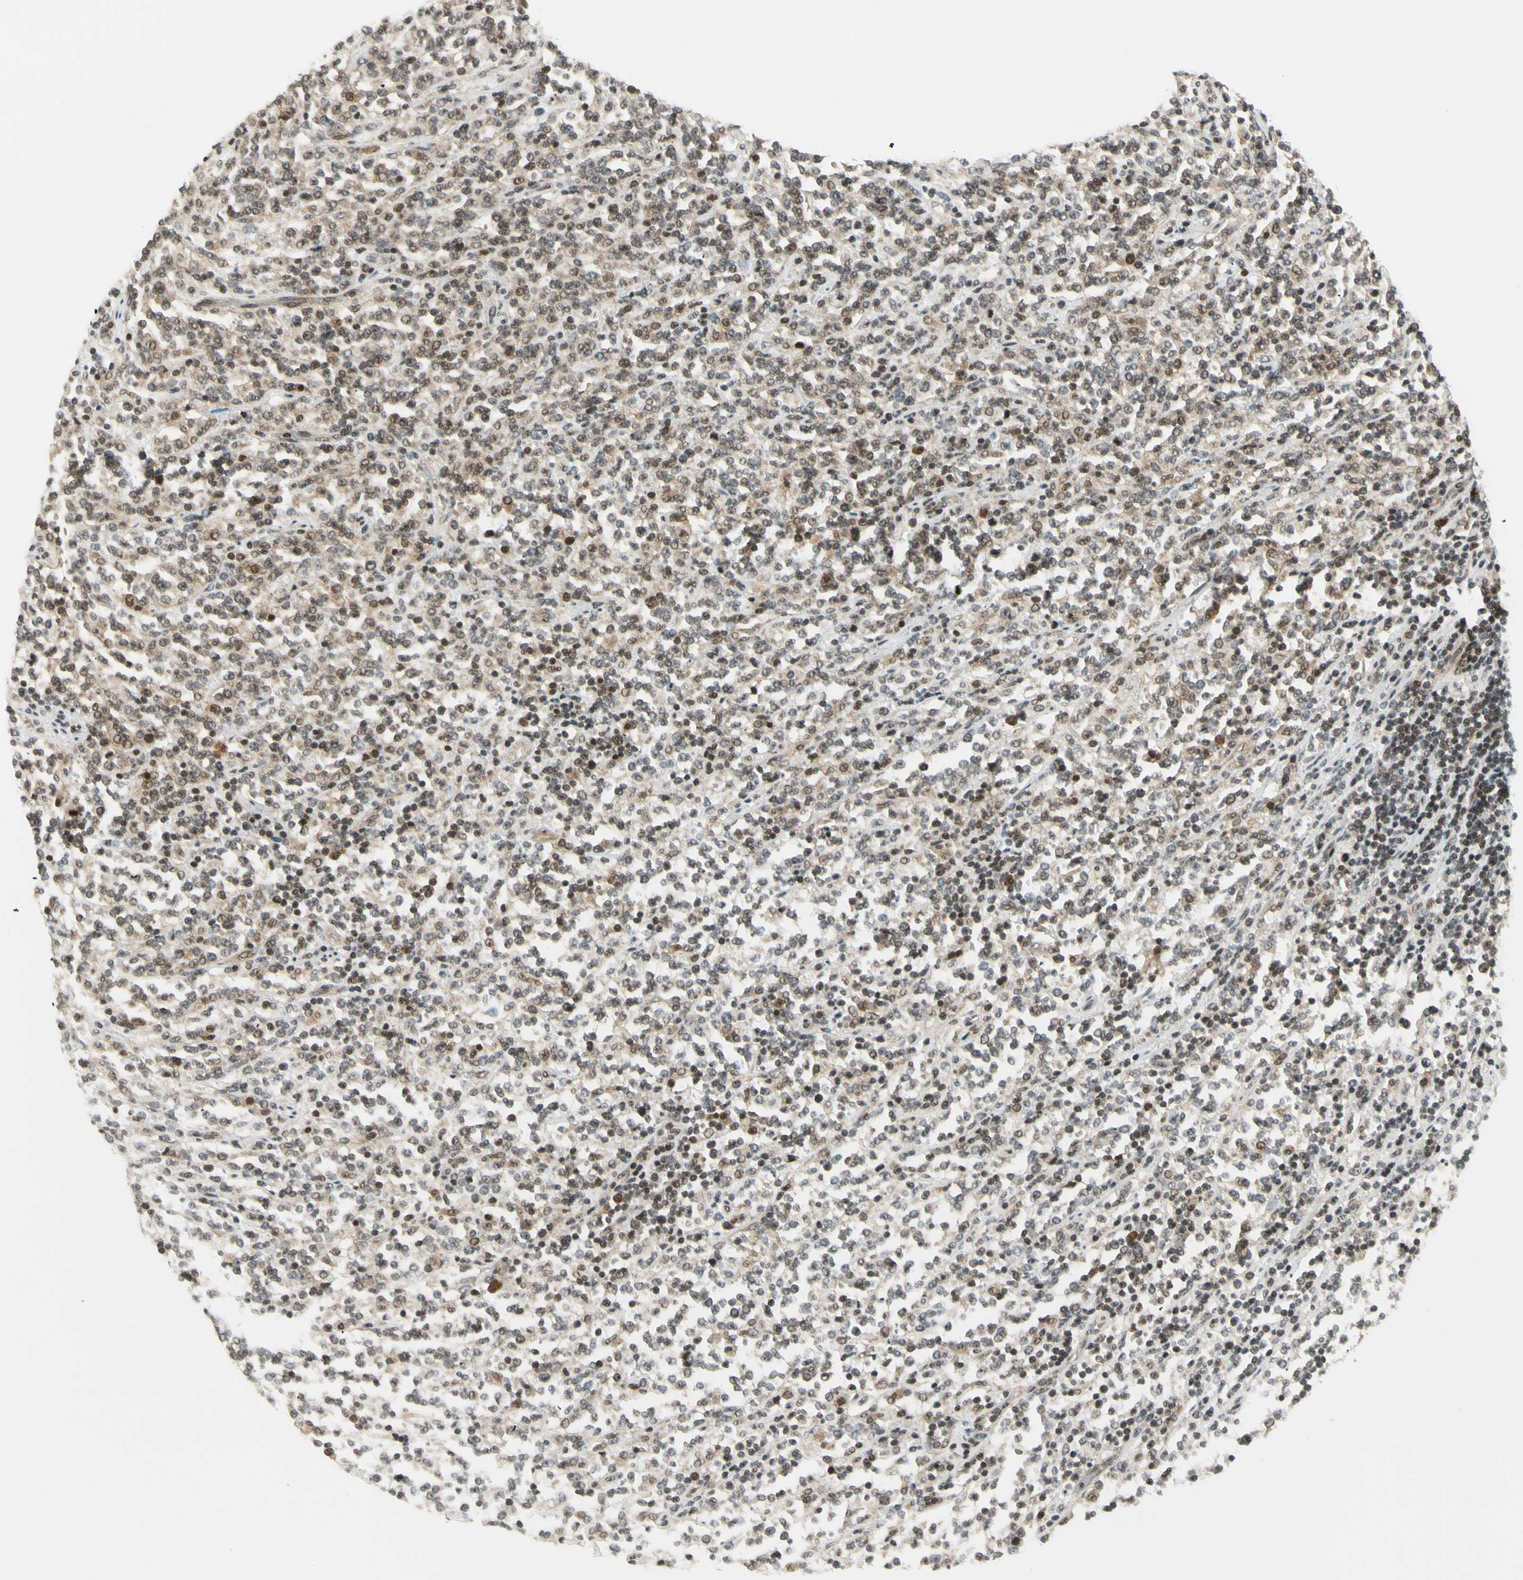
{"staining": {"intensity": "moderate", "quantity": "25%-75%", "location": "nuclear"}, "tissue": "lymphoma", "cell_type": "Tumor cells", "image_type": "cancer", "snomed": [{"axis": "morphology", "description": "Malignant lymphoma, non-Hodgkin's type, High grade"}, {"axis": "topography", "description": "Soft tissue"}], "caption": "Protein analysis of malignant lymphoma, non-Hodgkin's type (high-grade) tissue shows moderate nuclear expression in approximately 25%-75% of tumor cells.", "gene": "TPT1", "patient": {"sex": "male", "age": 18}}